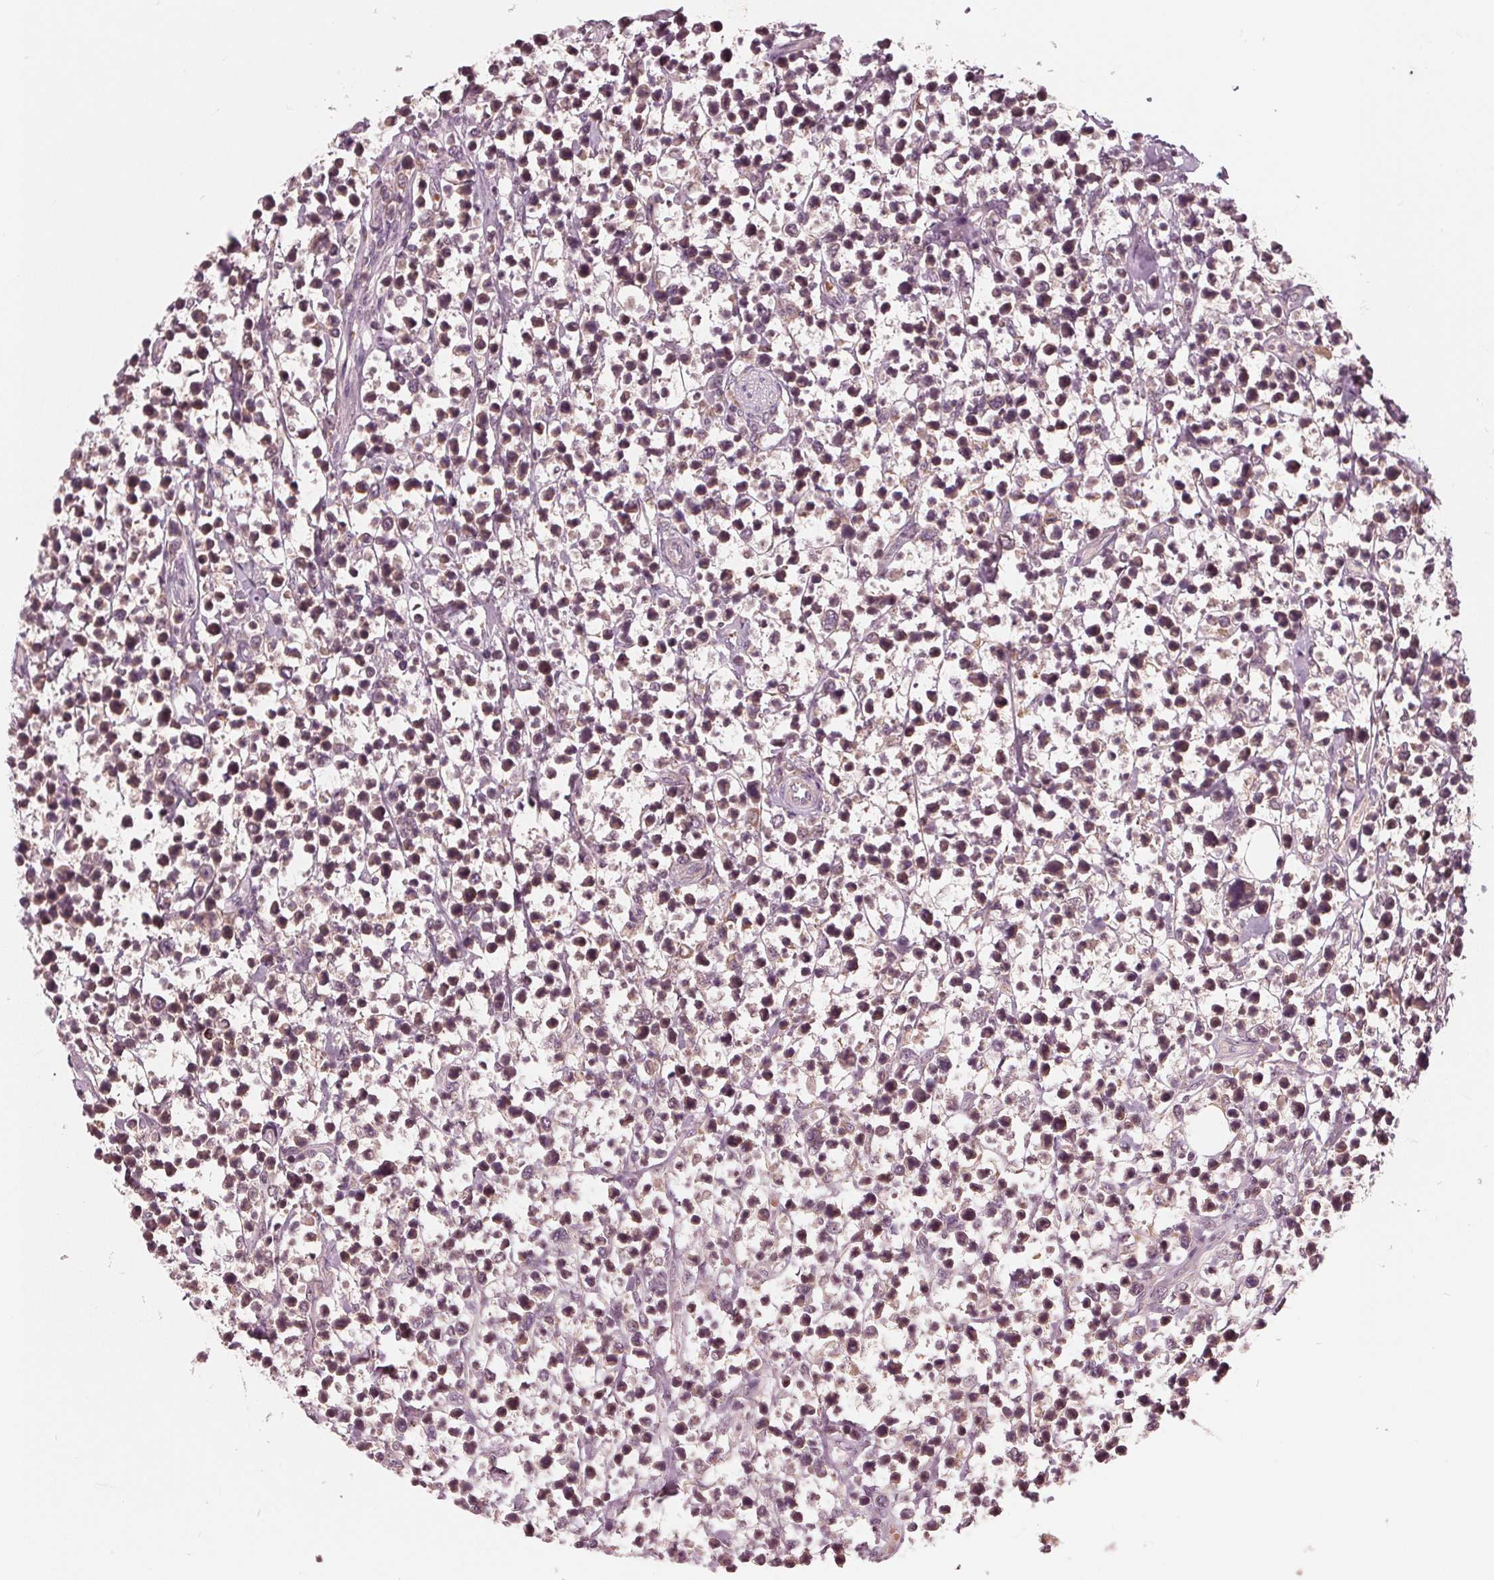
{"staining": {"intensity": "weak", "quantity": ">75%", "location": "cytoplasmic/membranous"}, "tissue": "lymphoma", "cell_type": "Tumor cells", "image_type": "cancer", "snomed": [{"axis": "morphology", "description": "Malignant lymphoma, non-Hodgkin's type, High grade"}, {"axis": "topography", "description": "Soft tissue"}], "caption": "High-grade malignant lymphoma, non-Hodgkin's type stained with a protein marker reveals weak staining in tumor cells.", "gene": "UBALD1", "patient": {"sex": "female", "age": 56}}